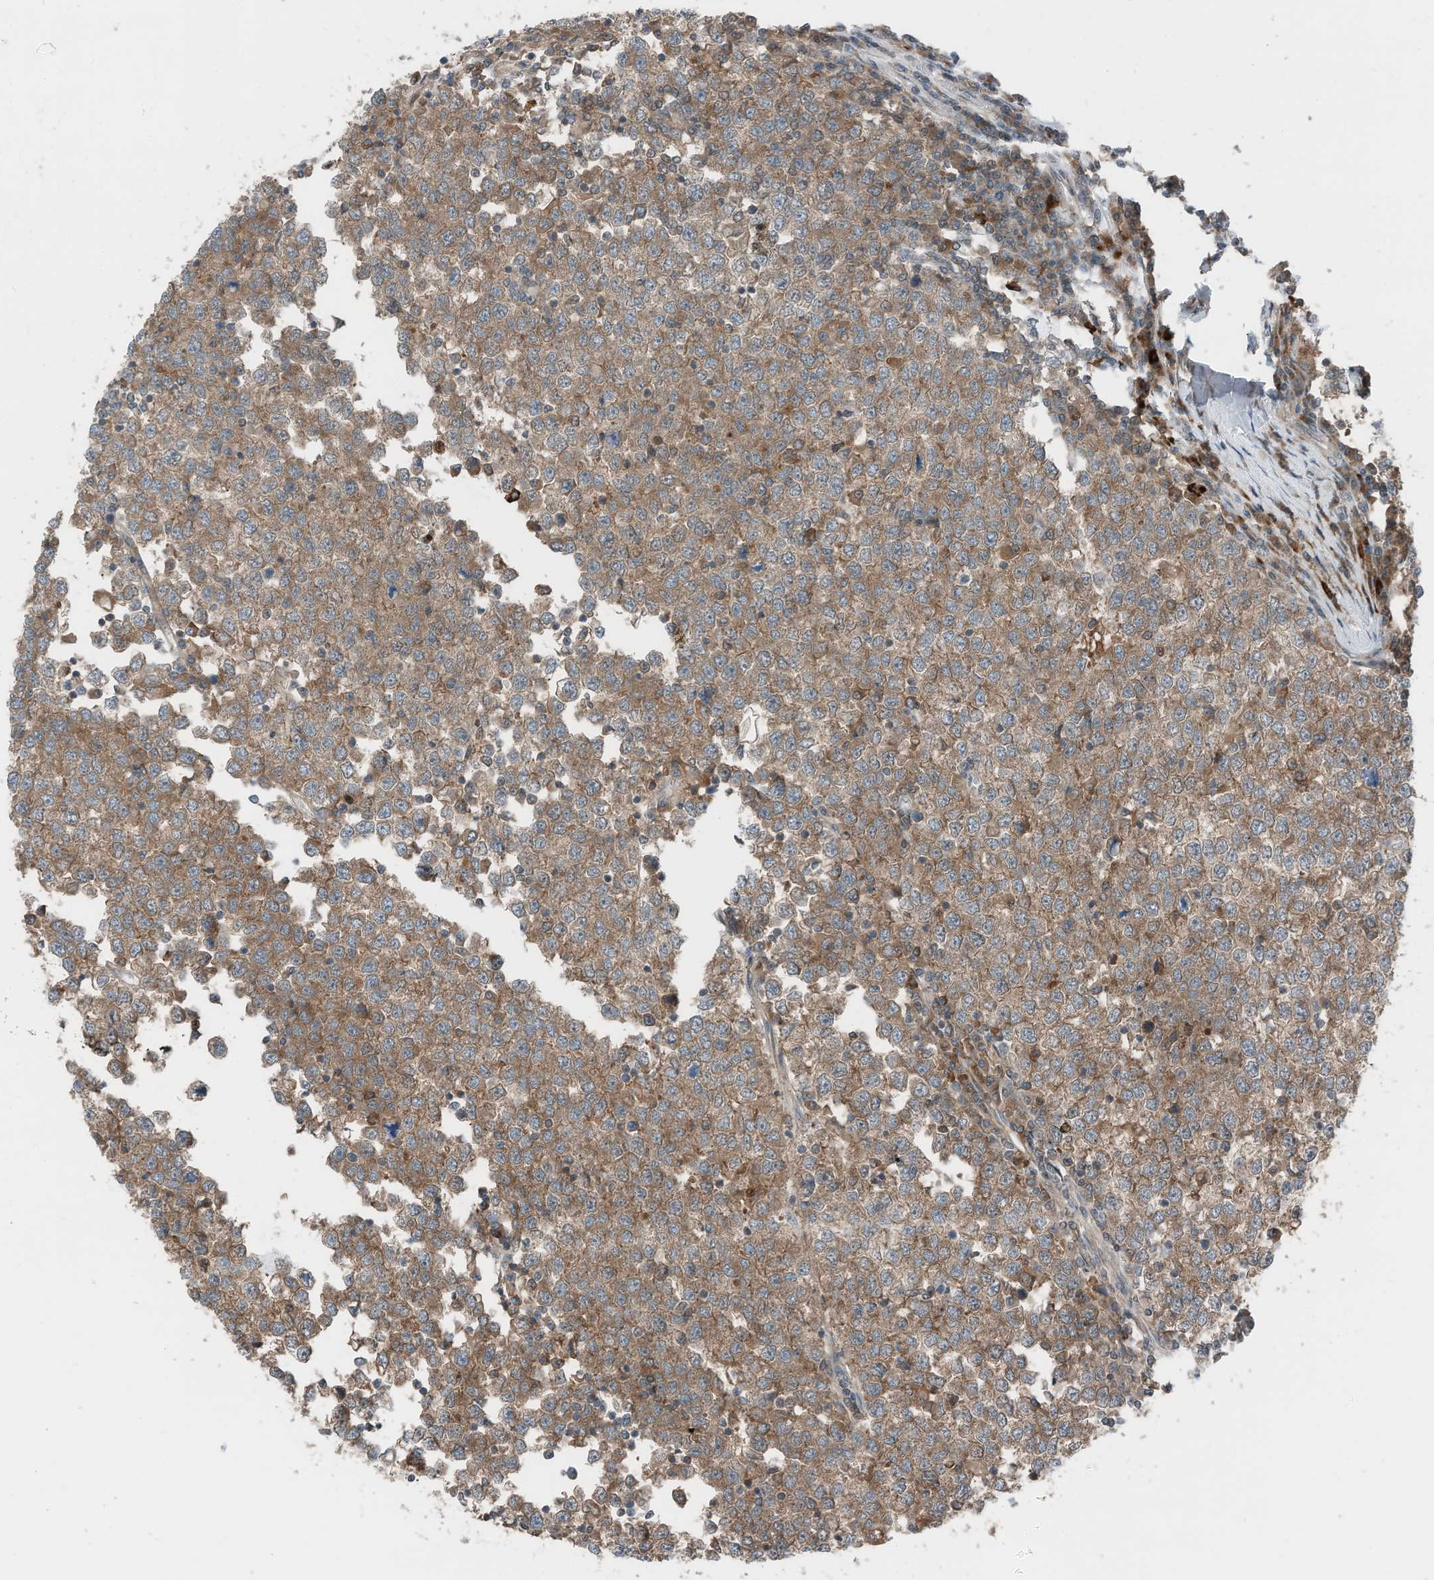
{"staining": {"intensity": "moderate", "quantity": ">75%", "location": "cytoplasmic/membranous"}, "tissue": "testis cancer", "cell_type": "Tumor cells", "image_type": "cancer", "snomed": [{"axis": "morphology", "description": "Seminoma, NOS"}, {"axis": "topography", "description": "Testis"}], "caption": "DAB immunohistochemical staining of testis seminoma displays moderate cytoplasmic/membranous protein expression in about >75% of tumor cells. (DAB (3,3'-diaminobenzidine) = brown stain, brightfield microscopy at high magnification).", "gene": "RMND1", "patient": {"sex": "male", "age": 65}}